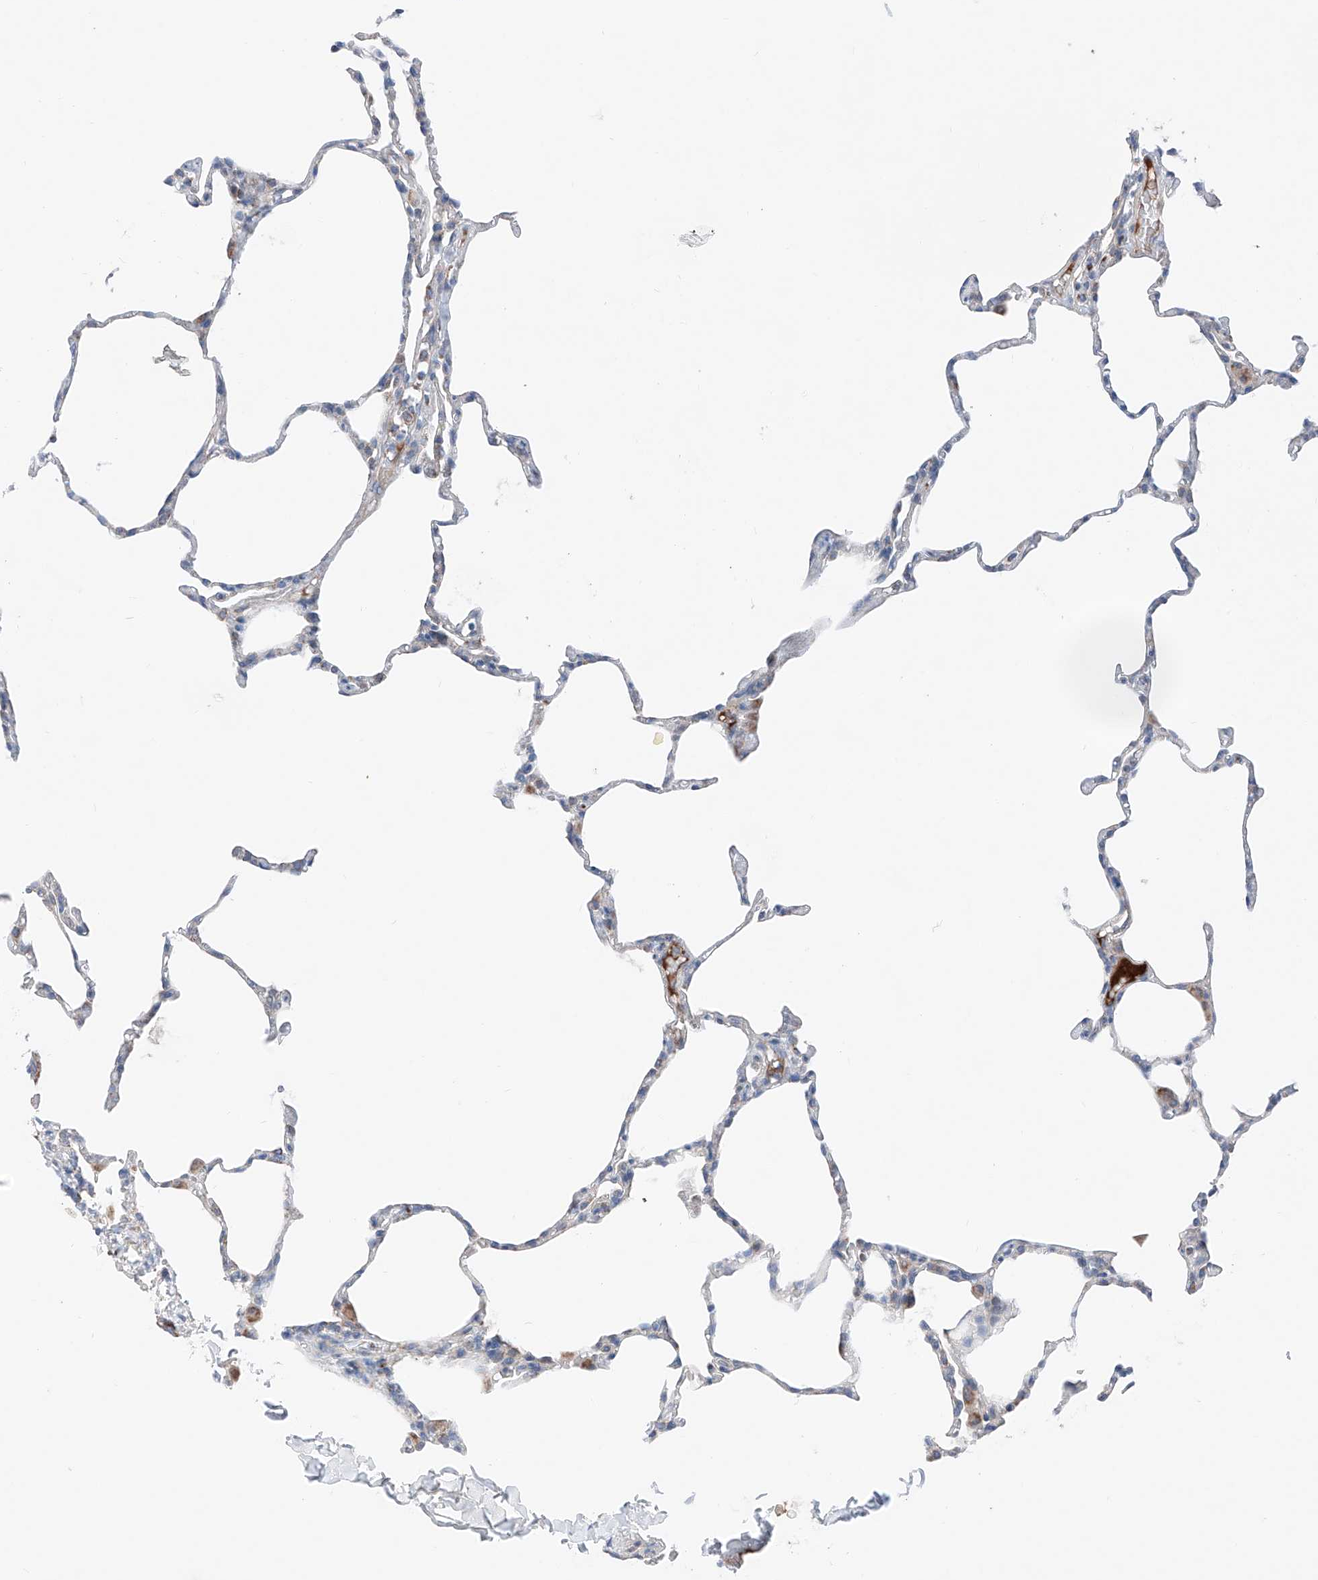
{"staining": {"intensity": "moderate", "quantity": "<25%", "location": "cytoplasmic/membranous"}, "tissue": "lung", "cell_type": "Alveolar cells", "image_type": "normal", "snomed": [{"axis": "morphology", "description": "Normal tissue, NOS"}, {"axis": "topography", "description": "Lung"}], "caption": "IHC staining of normal lung, which displays low levels of moderate cytoplasmic/membranous positivity in approximately <25% of alveolar cells indicating moderate cytoplasmic/membranous protein staining. The staining was performed using DAB (3,3'-diaminobenzidine) (brown) for protein detection and nuclei were counterstained in hematoxylin (blue).", "gene": "MRAP", "patient": {"sex": "male", "age": 20}}